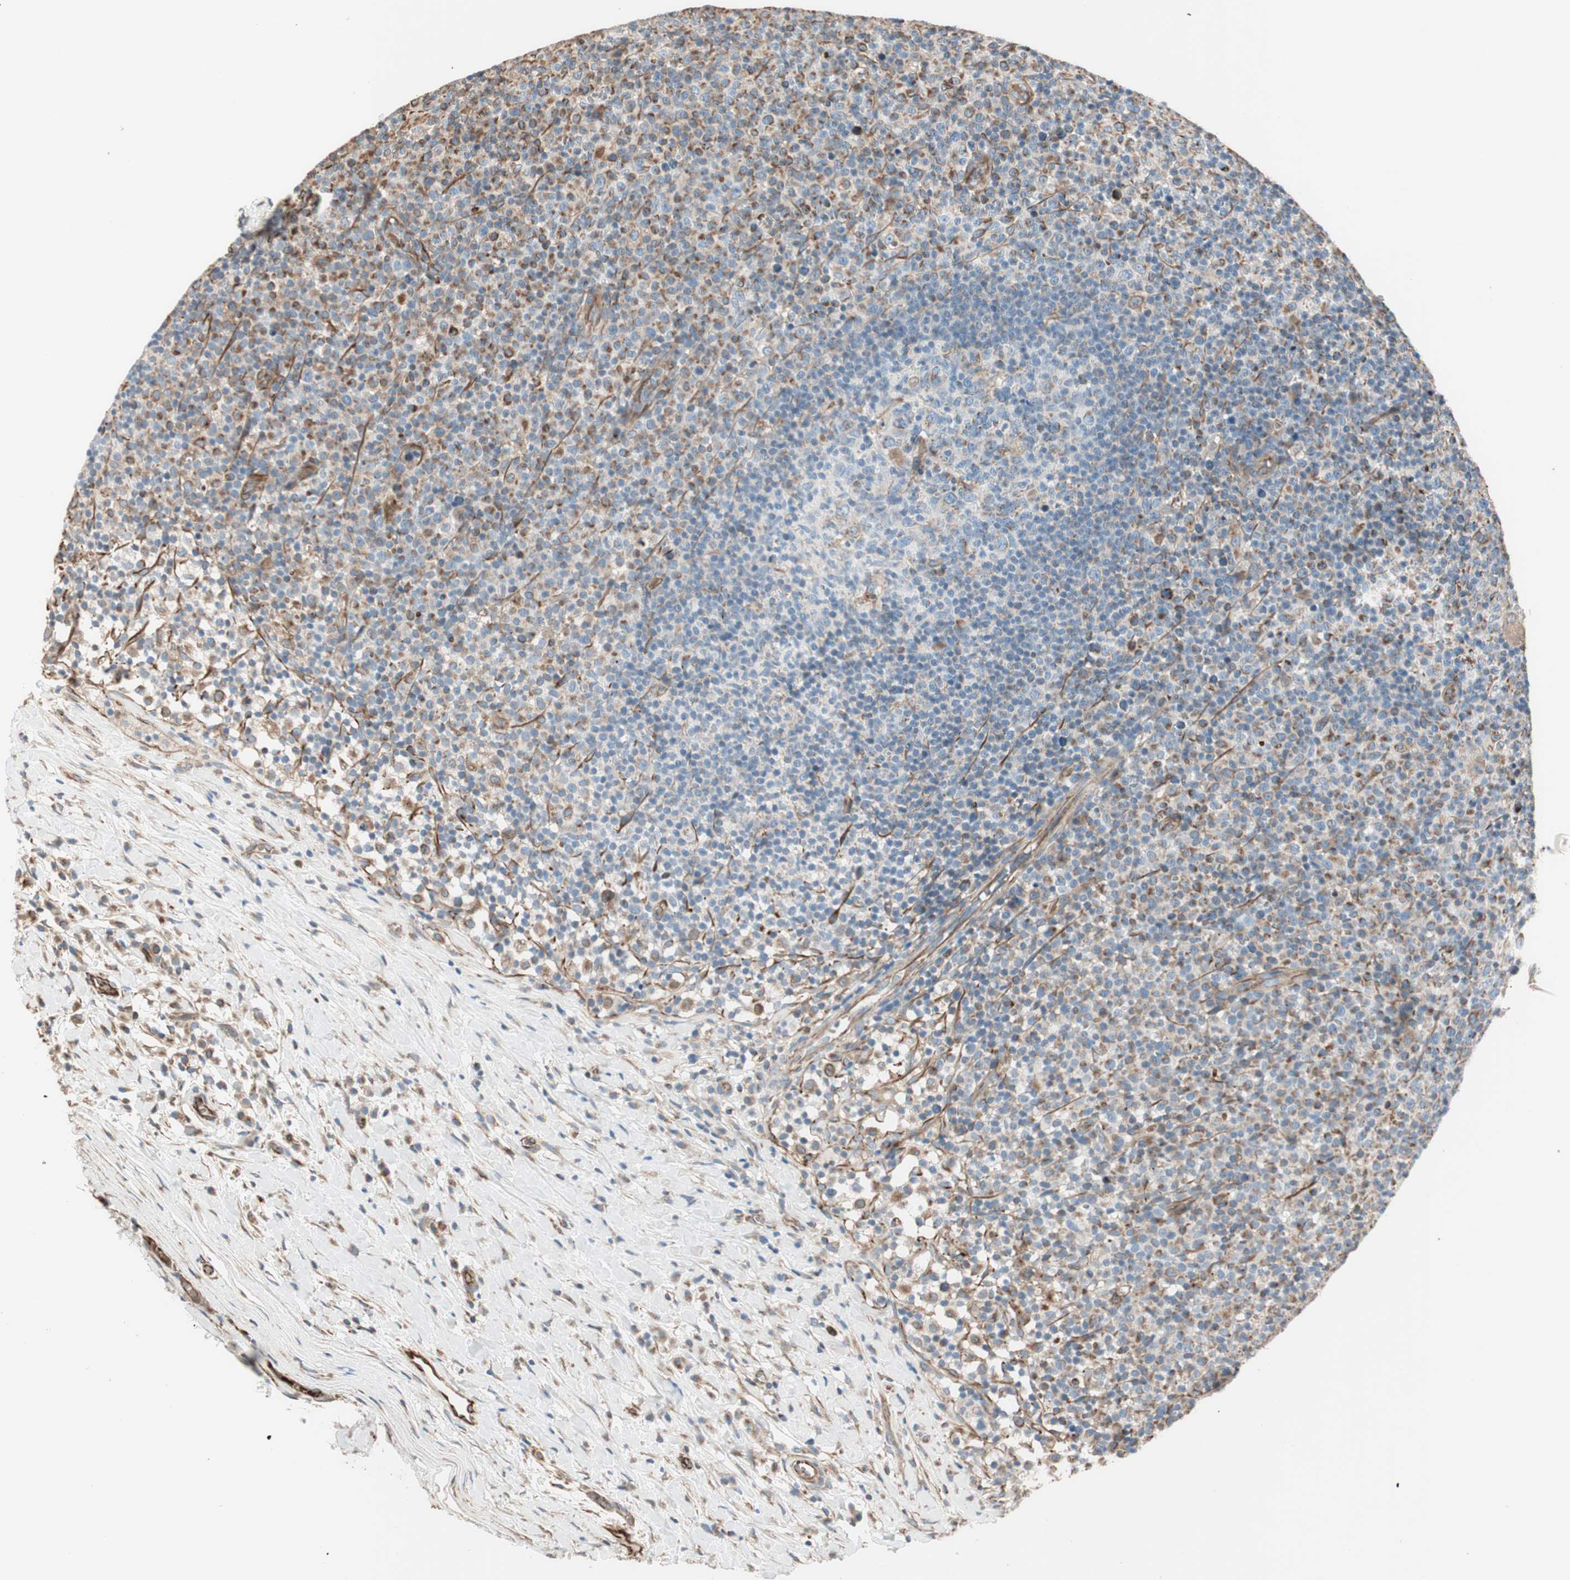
{"staining": {"intensity": "weak", "quantity": "<25%", "location": "cytoplasmic/membranous"}, "tissue": "lymph node", "cell_type": "Germinal center cells", "image_type": "normal", "snomed": [{"axis": "morphology", "description": "Normal tissue, NOS"}, {"axis": "morphology", "description": "Inflammation, NOS"}, {"axis": "topography", "description": "Lymph node"}], "caption": "High power microscopy image of an immunohistochemistry image of unremarkable lymph node, revealing no significant positivity in germinal center cells.", "gene": "SRCIN1", "patient": {"sex": "male", "age": 55}}